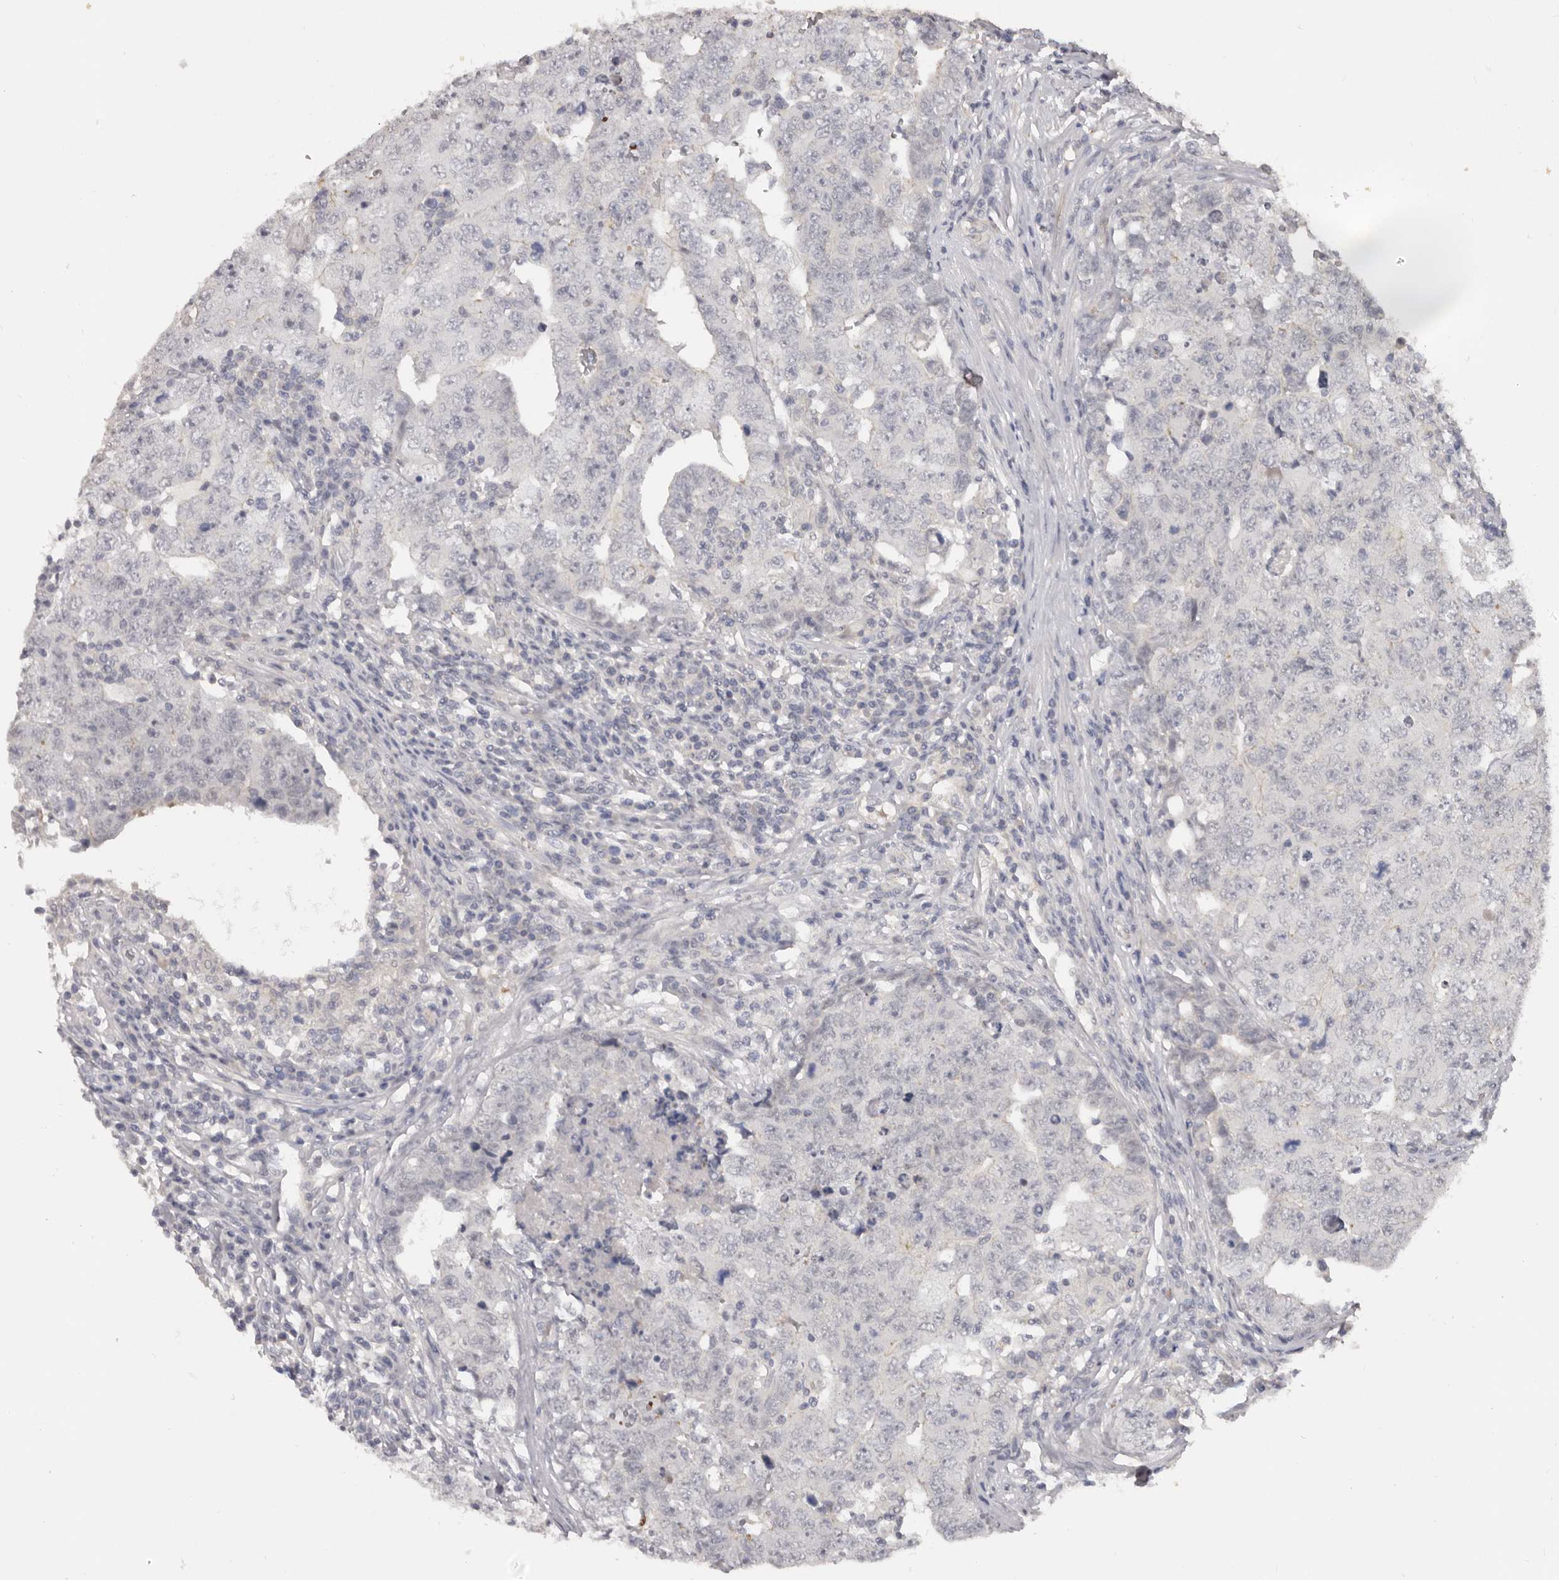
{"staining": {"intensity": "negative", "quantity": "none", "location": "none"}, "tissue": "testis cancer", "cell_type": "Tumor cells", "image_type": "cancer", "snomed": [{"axis": "morphology", "description": "Carcinoma, Embryonal, NOS"}, {"axis": "topography", "description": "Testis"}], "caption": "High power microscopy image of an IHC image of testis embryonal carcinoma, revealing no significant positivity in tumor cells. (Brightfield microscopy of DAB IHC at high magnification).", "gene": "TNR", "patient": {"sex": "male", "age": 26}}